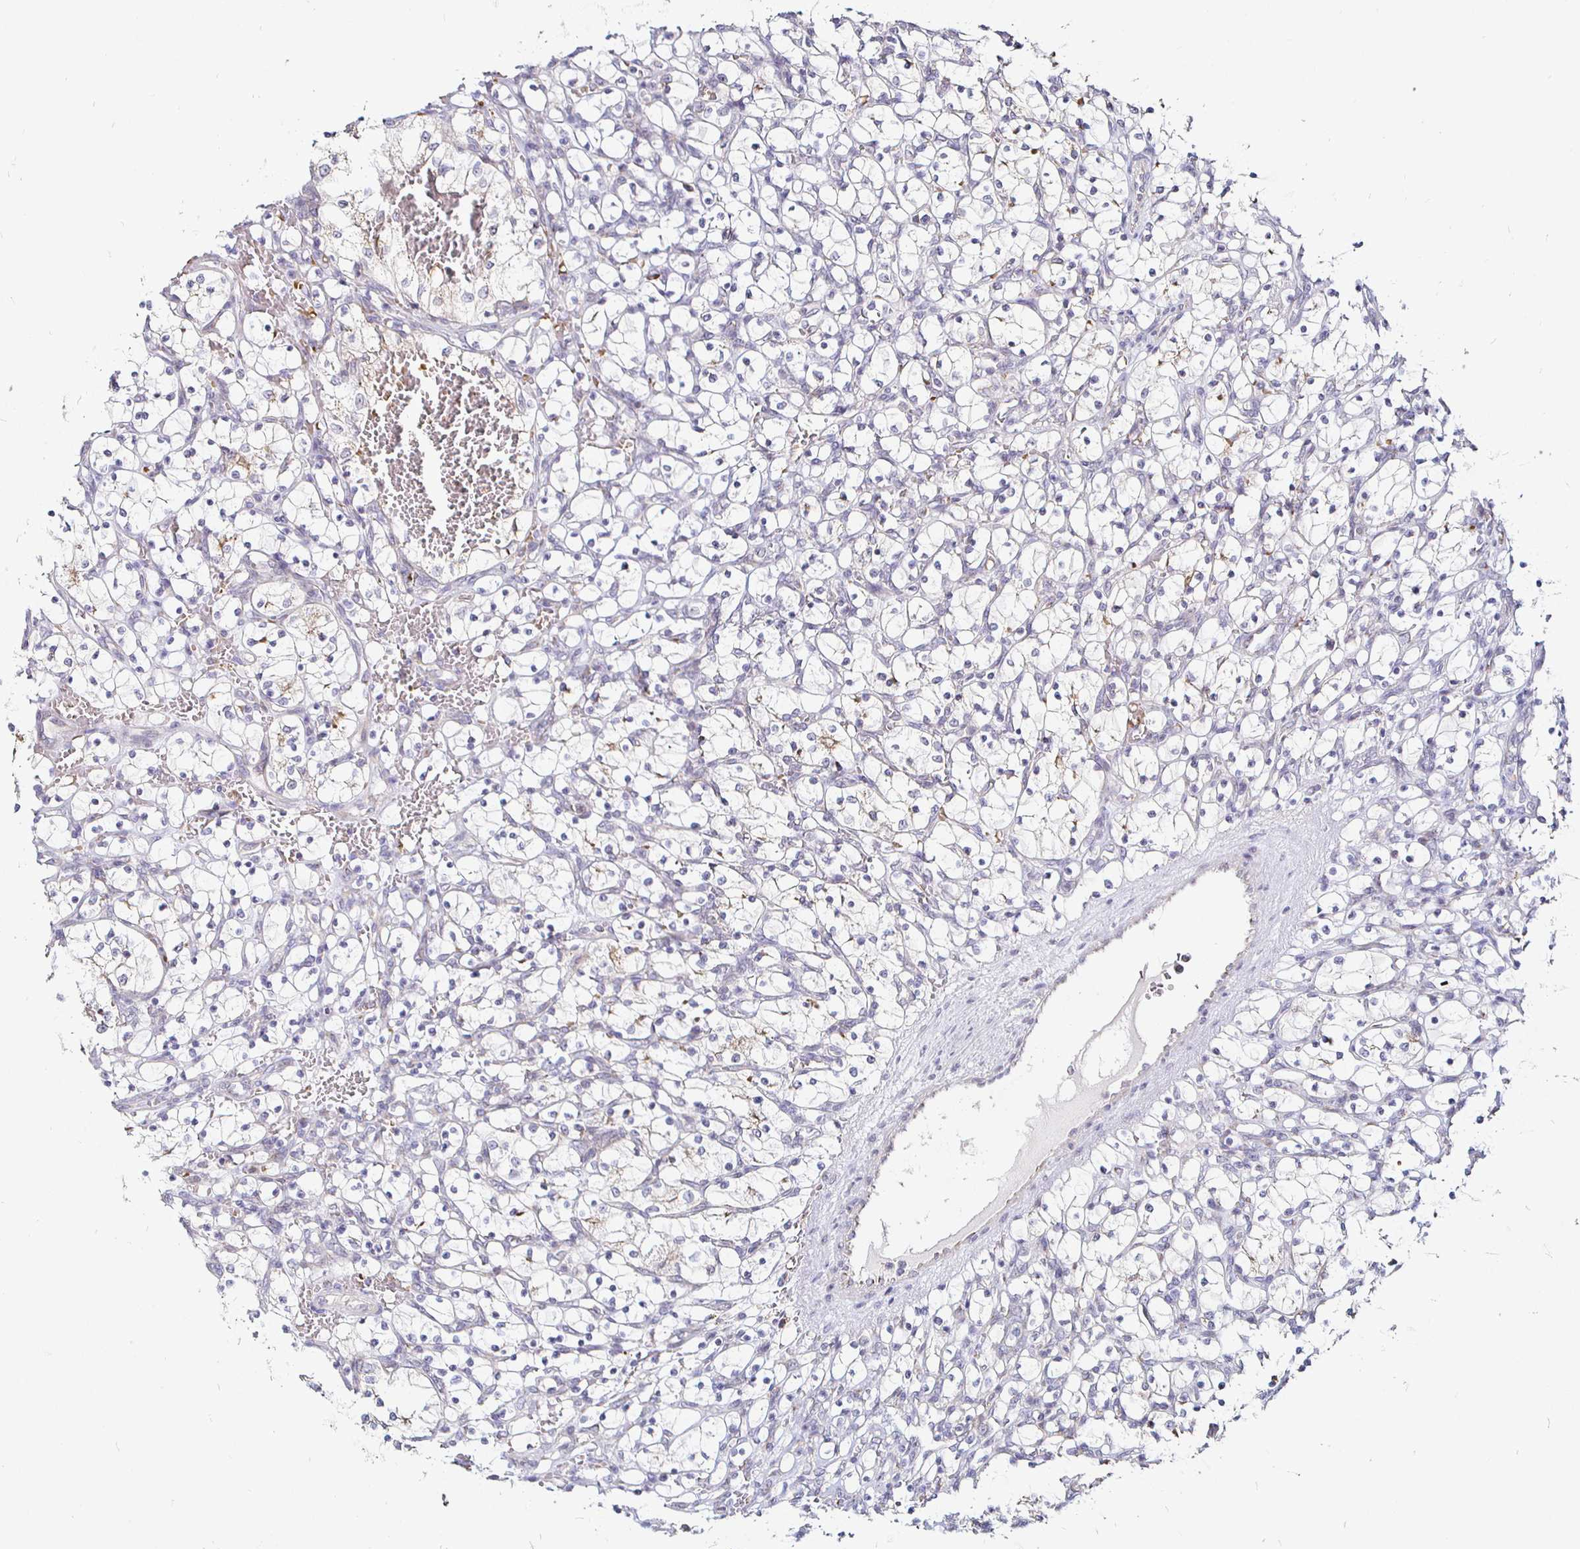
{"staining": {"intensity": "negative", "quantity": "none", "location": "none"}, "tissue": "renal cancer", "cell_type": "Tumor cells", "image_type": "cancer", "snomed": [{"axis": "morphology", "description": "Adenocarcinoma, NOS"}, {"axis": "topography", "description": "Kidney"}], "caption": "High power microscopy image of an IHC image of renal adenocarcinoma, revealing no significant expression in tumor cells.", "gene": "ATG3", "patient": {"sex": "female", "age": 69}}